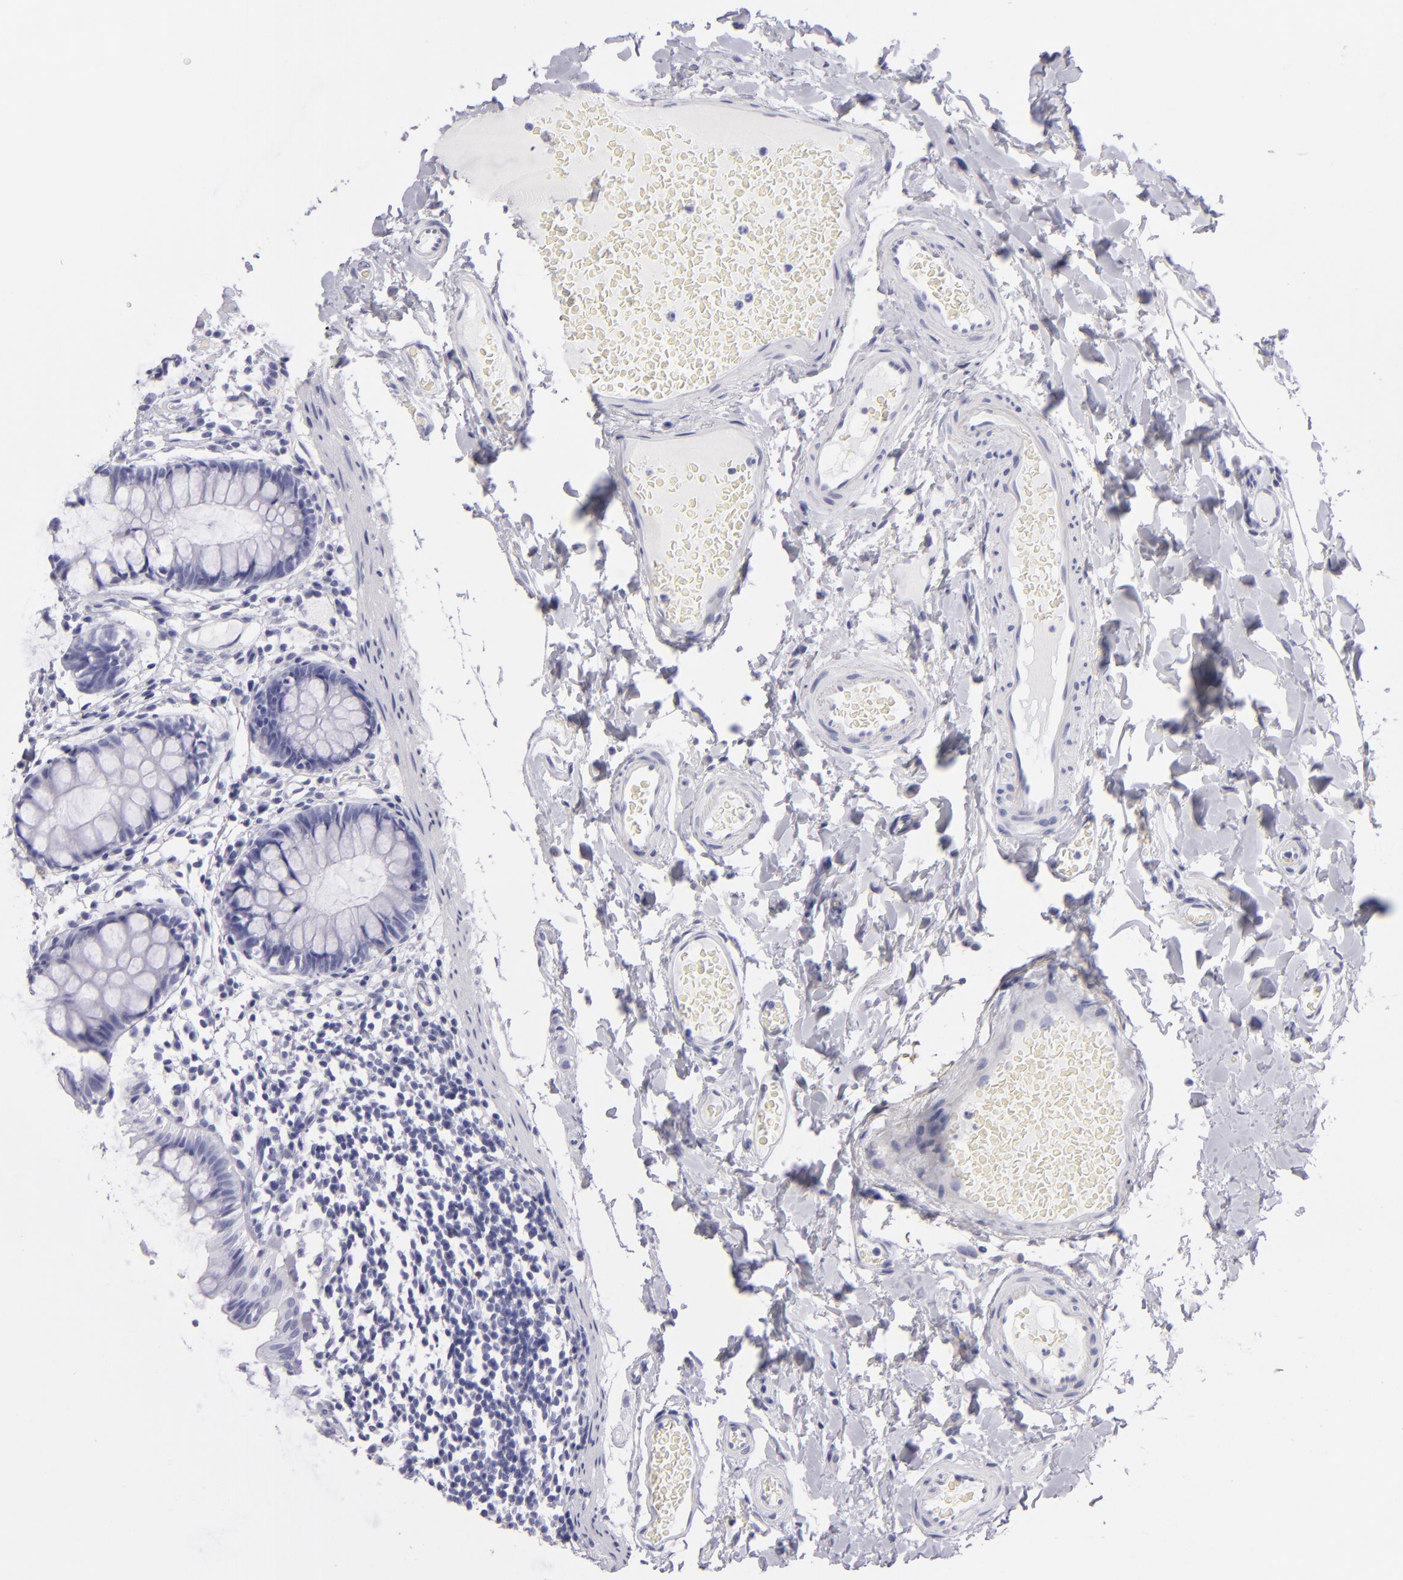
{"staining": {"intensity": "negative", "quantity": "none", "location": "none"}, "tissue": "colon", "cell_type": "Endothelial cells", "image_type": "normal", "snomed": [{"axis": "morphology", "description": "Normal tissue, NOS"}, {"axis": "topography", "description": "Smooth muscle"}, {"axis": "topography", "description": "Colon"}], "caption": "An IHC micrograph of benign colon is shown. There is no staining in endothelial cells of colon.", "gene": "PVALB", "patient": {"sex": "male", "age": 67}}